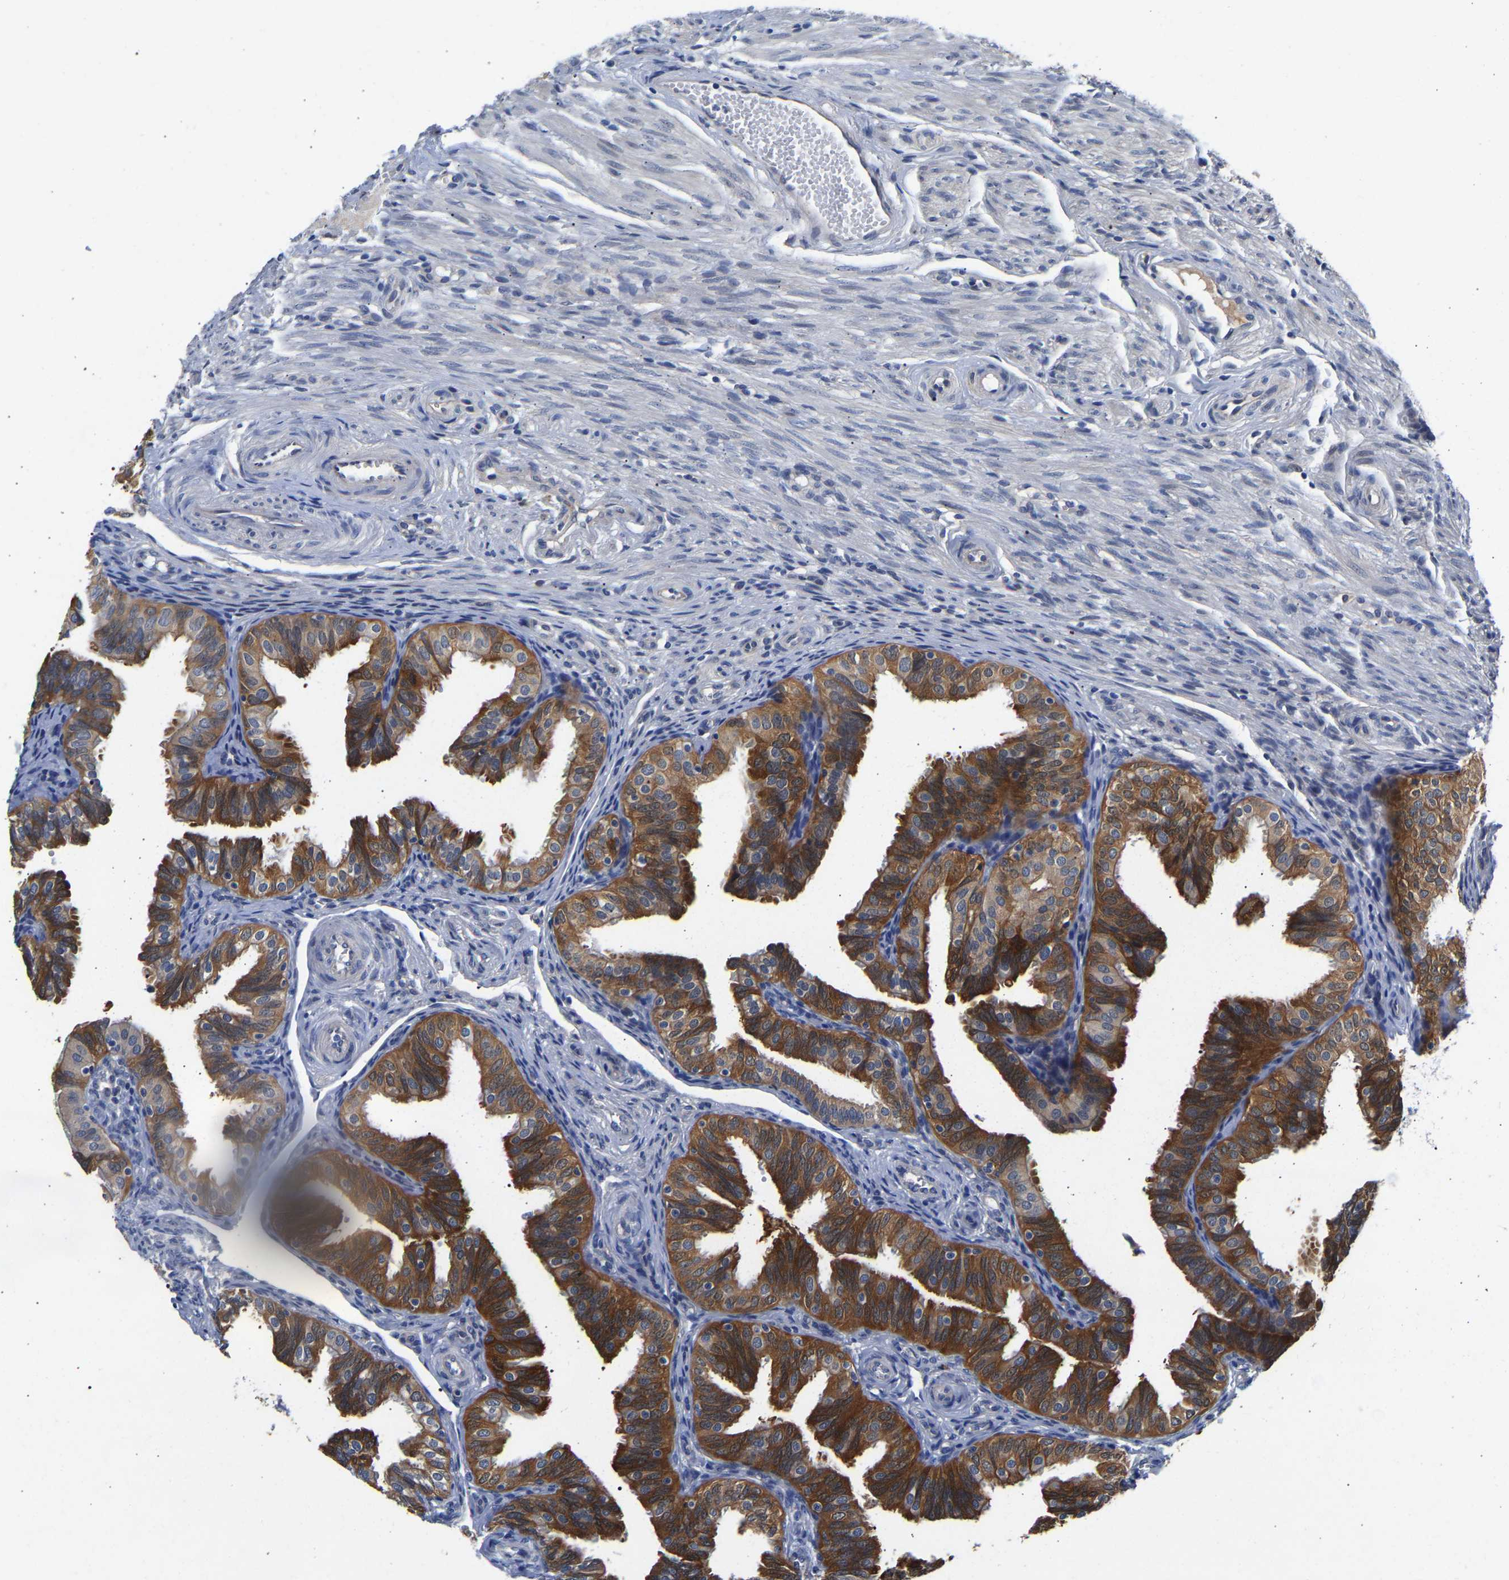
{"staining": {"intensity": "strong", "quantity": ">75%", "location": "cytoplasmic/membranous"}, "tissue": "fallopian tube", "cell_type": "Glandular cells", "image_type": "normal", "snomed": [{"axis": "morphology", "description": "Normal tissue, NOS"}, {"axis": "topography", "description": "Fallopian tube"}], "caption": "This is an image of immunohistochemistry (IHC) staining of unremarkable fallopian tube, which shows strong positivity in the cytoplasmic/membranous of glandular cells.", "gene": "CCDC6", "patient": {"sex": "female", "age": 35}}